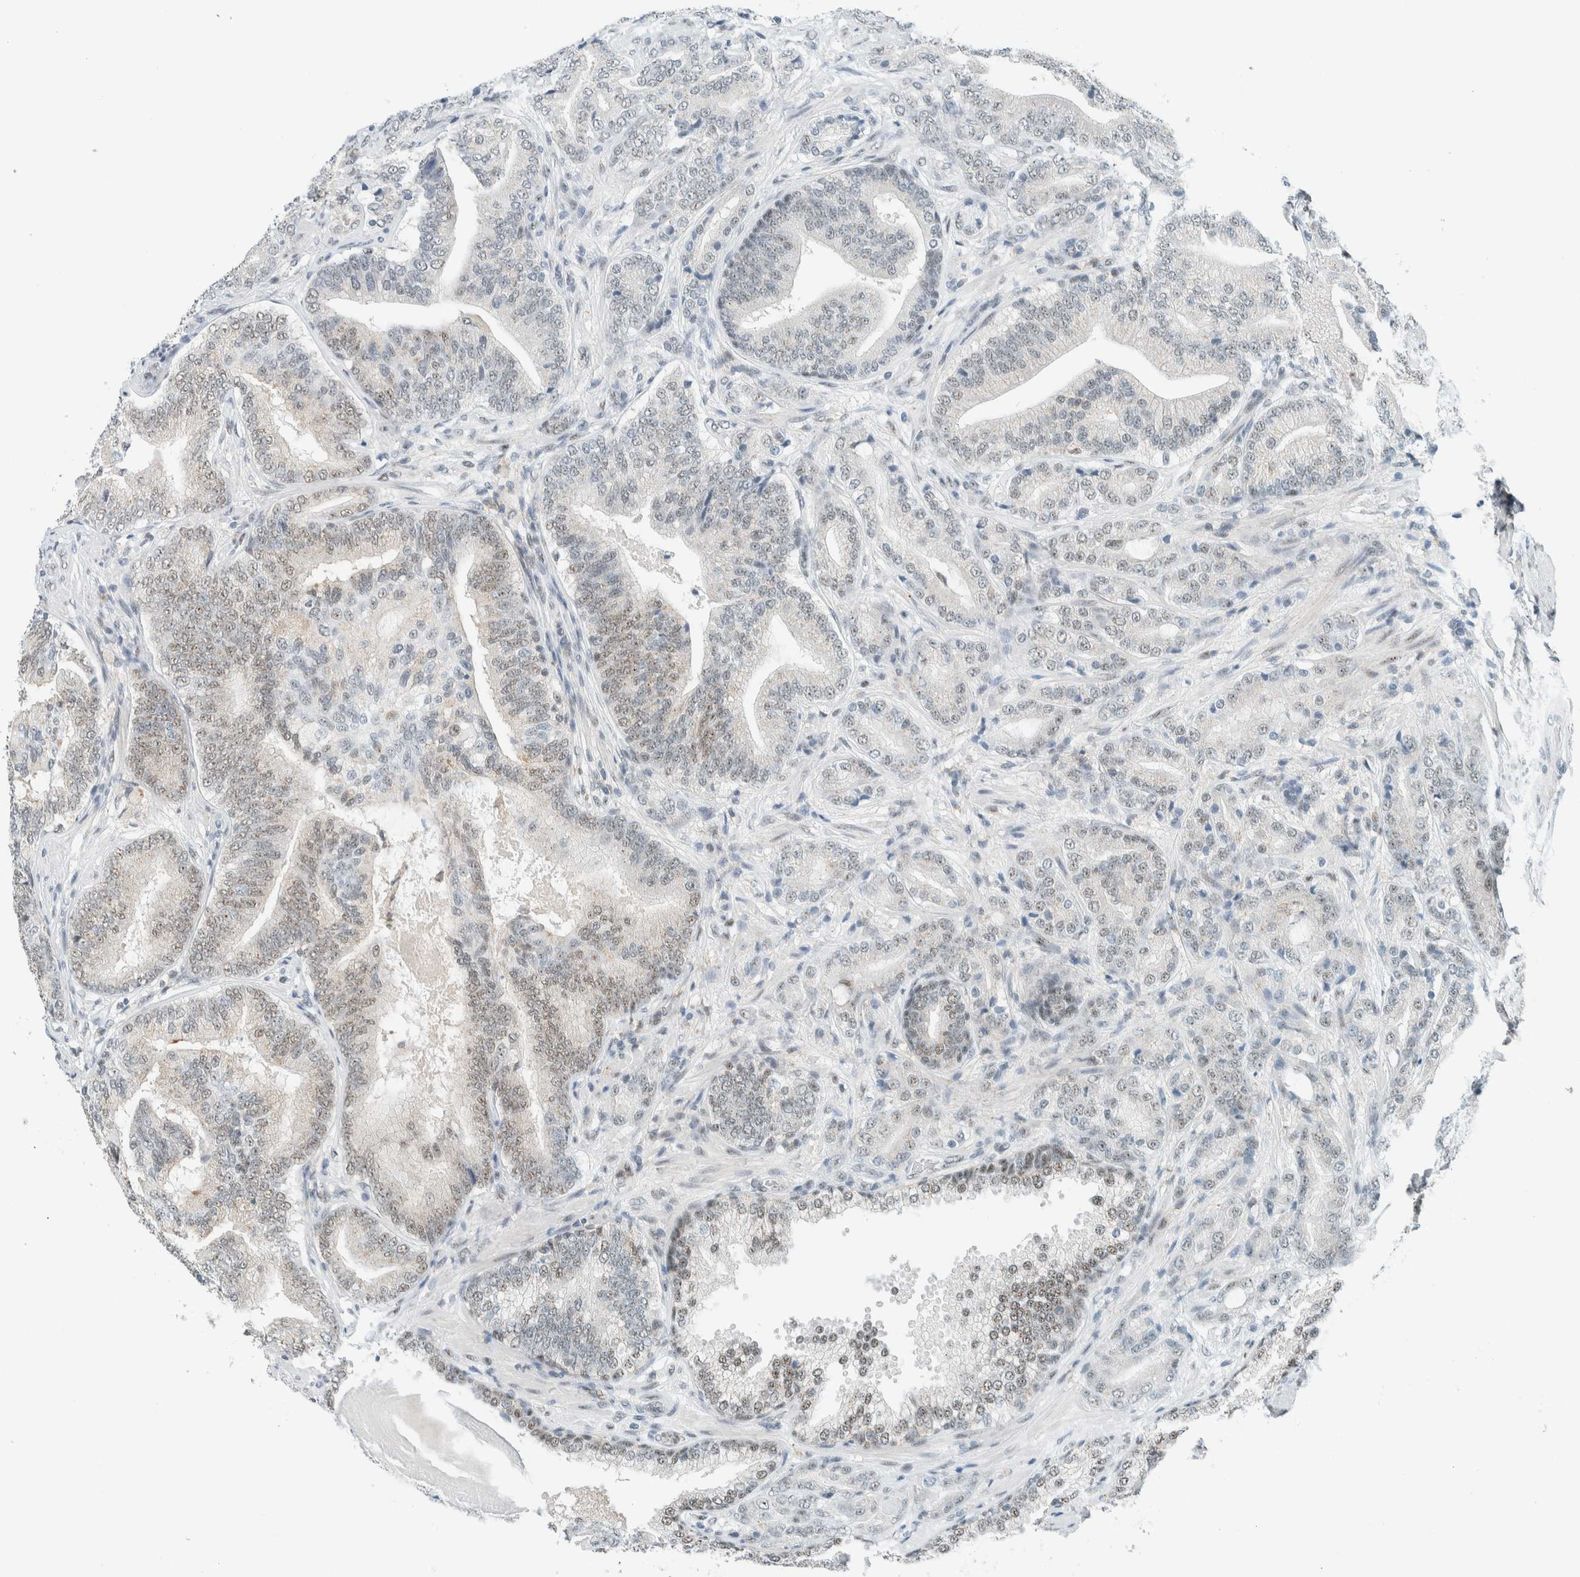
{"staining": {"intensity": "weak", "quantity": "<25%", "location": "nuclear"}, "tissue": "prostate cancer", "cell_type": "Tumor cells", "image_type": "cancer", "snomed": [{"axis": "morphology", "description": "Adenocarcinoma, High grade"}, {"axis": "topography", "description": "Prostate"}], "caption": "An immunohistochemistry image of prostate cancer is shown. There is no staining in tumor cells of prostate cancer.", "gene": "CYSRT1", "patient": {"sex": "male", "age": 55}}